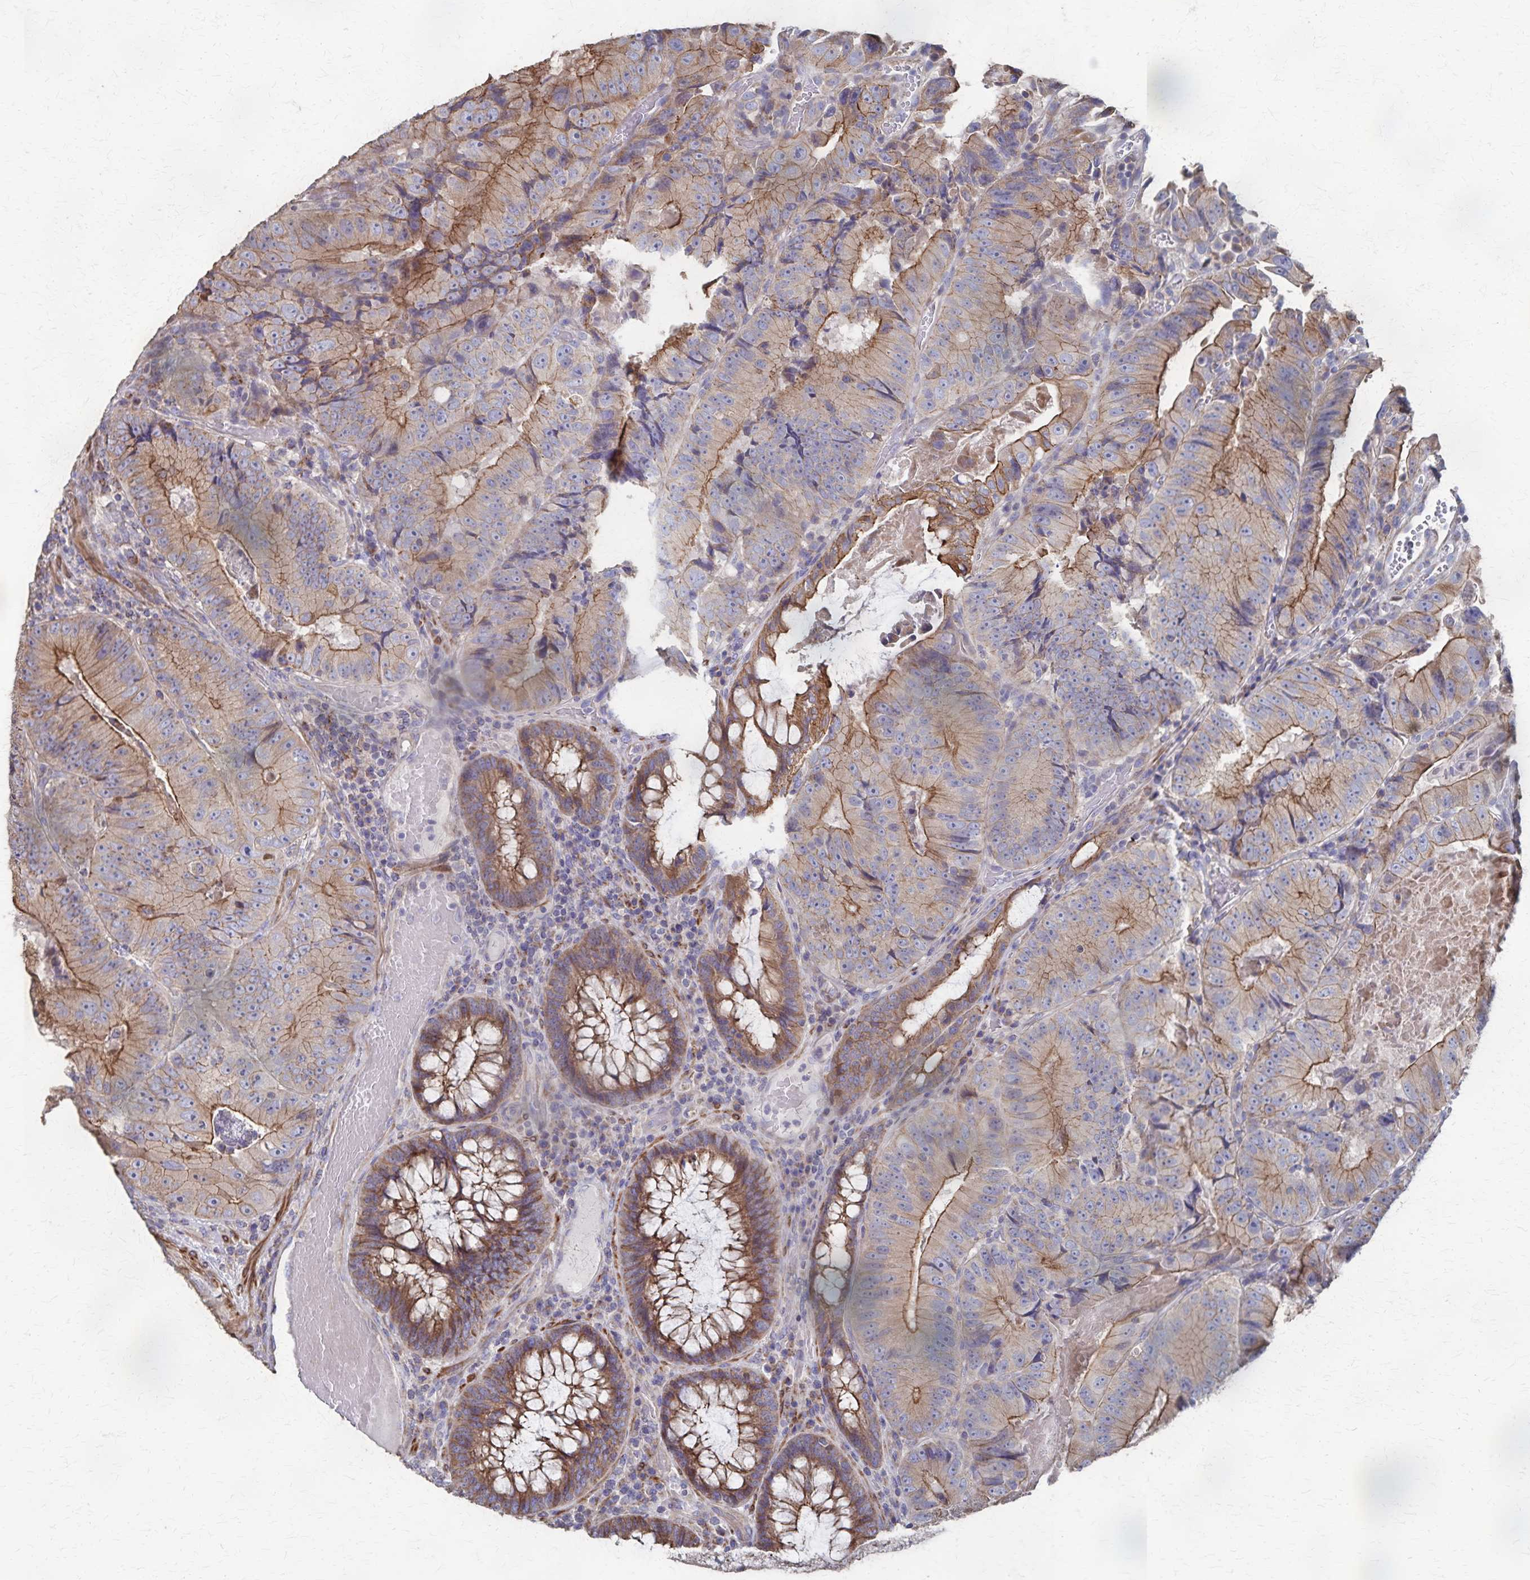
{"staining": {"intensity": "moderate", "quantity": "25%-75%", "location": "cytoplasmic/membranous"}, "tissue": "colorectal cancer", "cell_type": "Tumor cells", "image_type": "cancer", "snomed": [{"axis": "morphology", "description": "Adenocarcinoma, NOS"}, {"axis": "topography", "description": "Colon"}], "caption": "This is a histology image of IHC staining of colorectal cancer, which shows moderate expression in the cytoplasmic/membranous of tumor cells.", "gene": "PGAP2", "patient": {"sex": "female", "age": 86}}